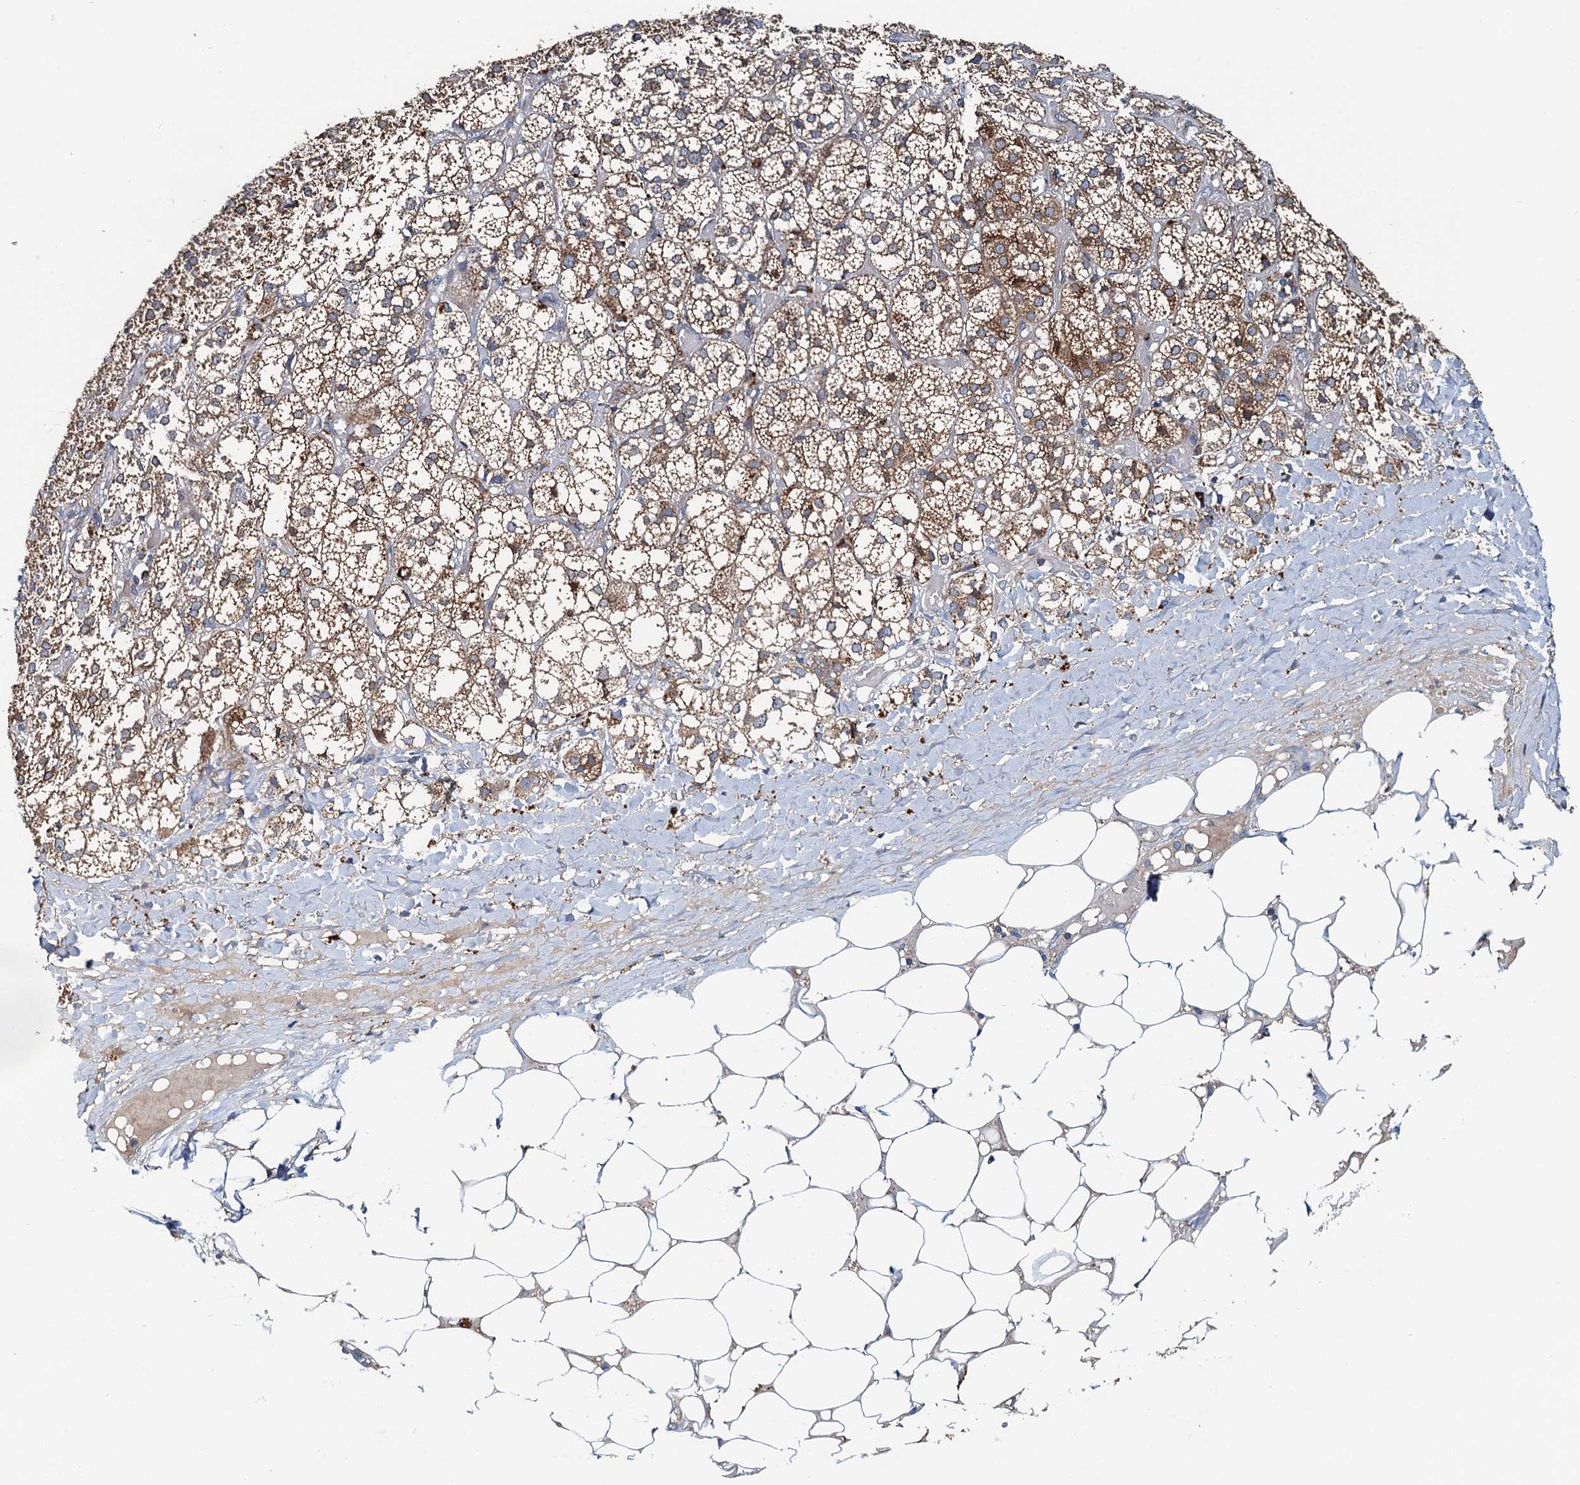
{"staining": {"intensity": "moderate", "quantity": ">75%", "location": "cytoplasmic/membranous"}, "tissue": "adrenal gland", "cell_type": "Glandular cells", "image_type": "normal", "snomed": [{"axis": "morphology", "description": "Normal tissue, NOS"}, {"axis": "topography", "description": "Adrenal gland"}], "caption": "Protein staining reveals moderate cytoplasmic/membranous positivity in approximately >75% of glandular cells in unremarkable adrenal gland. (IHC, brightfield microscopy, high magnification).", "gene": "EFL1", "patient": {"sex": "female", "age": 61}}